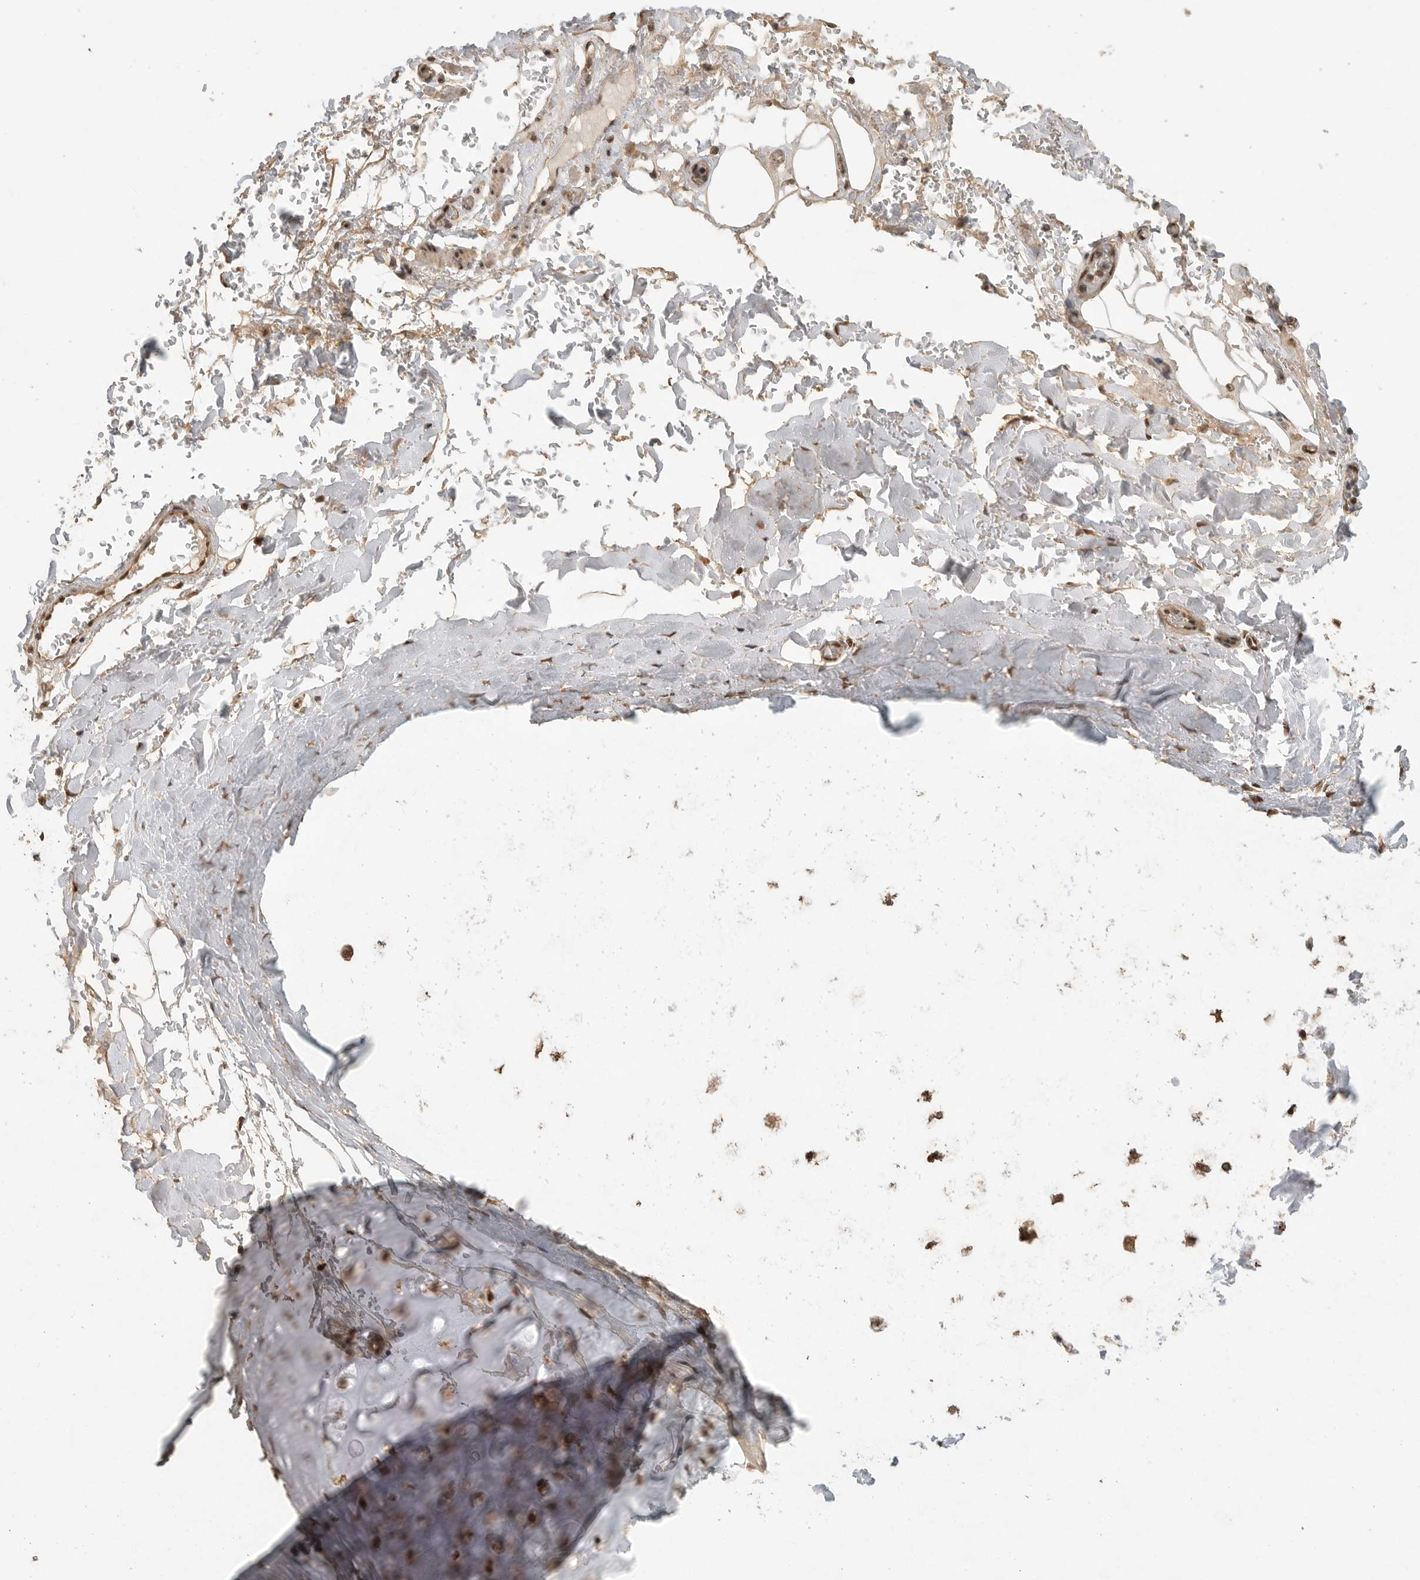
{"staining": {"intensity": "moderate", "quantity": ">75%", "location": "cytoplasmic/membranous"}, "tissue": "adipose tissue", "cell_type": "Adipocytes", "image_type": "normal", "snomed": [{"axis": "morphology", "description": "Normal tissue, NOS"}, {"axis": "topography", "description": "Cartilage tissue"}], "caption": "Adipocytes reveal medium levels of moderate cytoplasmic/membranous staining in about >75% of cells in unremarkable human adipose tissue.", "gene": "DFFA", "patient": {"sex": "female", "age": 63}}